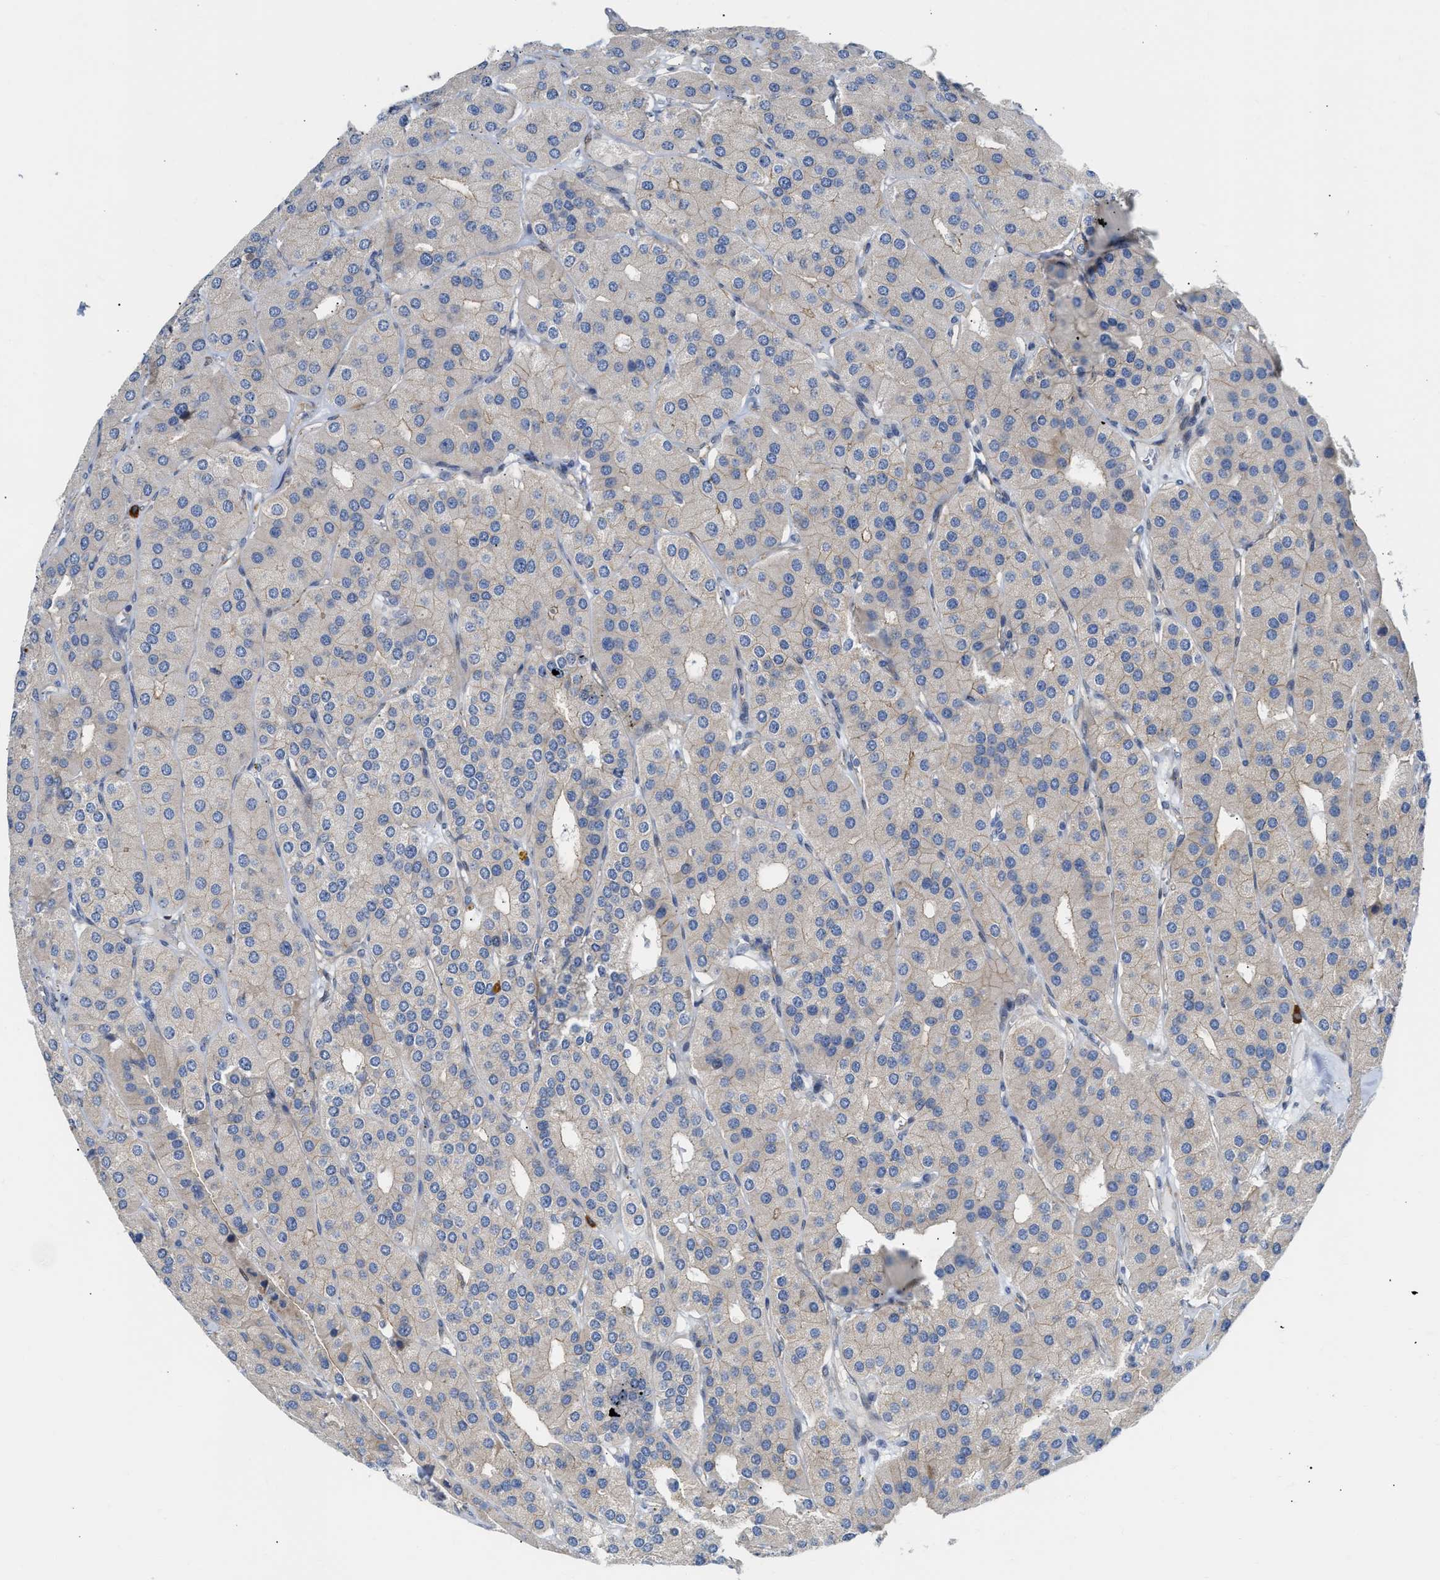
{"staining": {"intensity": "weak", "quantity": "25%-75%", "location": "cytoplasmic/membranous"}, "tissue": "parathyroid gland", "cell_type": "Glandular cells", "image_type": "normal", "snomed": [{"axis": "morphology", "description": "Normal tissue, NOS"}, {"axis": "morphology", "description": "Adenoma, NOS"}, {"axis": "topography", "description": "Parathyroid gland"}], "caption": "Unremarkable parathyroid gland displays weak cytoplasmic/membranous positivity in about 25%-75% of glandular cells, visualized by immunohistochemistry. Using DAB (3,3'-diaminobenzidine) (brown) and hematoxylin (blue) stains, captured at high magnification using brightfield microscopy.", "gene": "FHL1", "patient": {"sex": "female", "age": 86}}